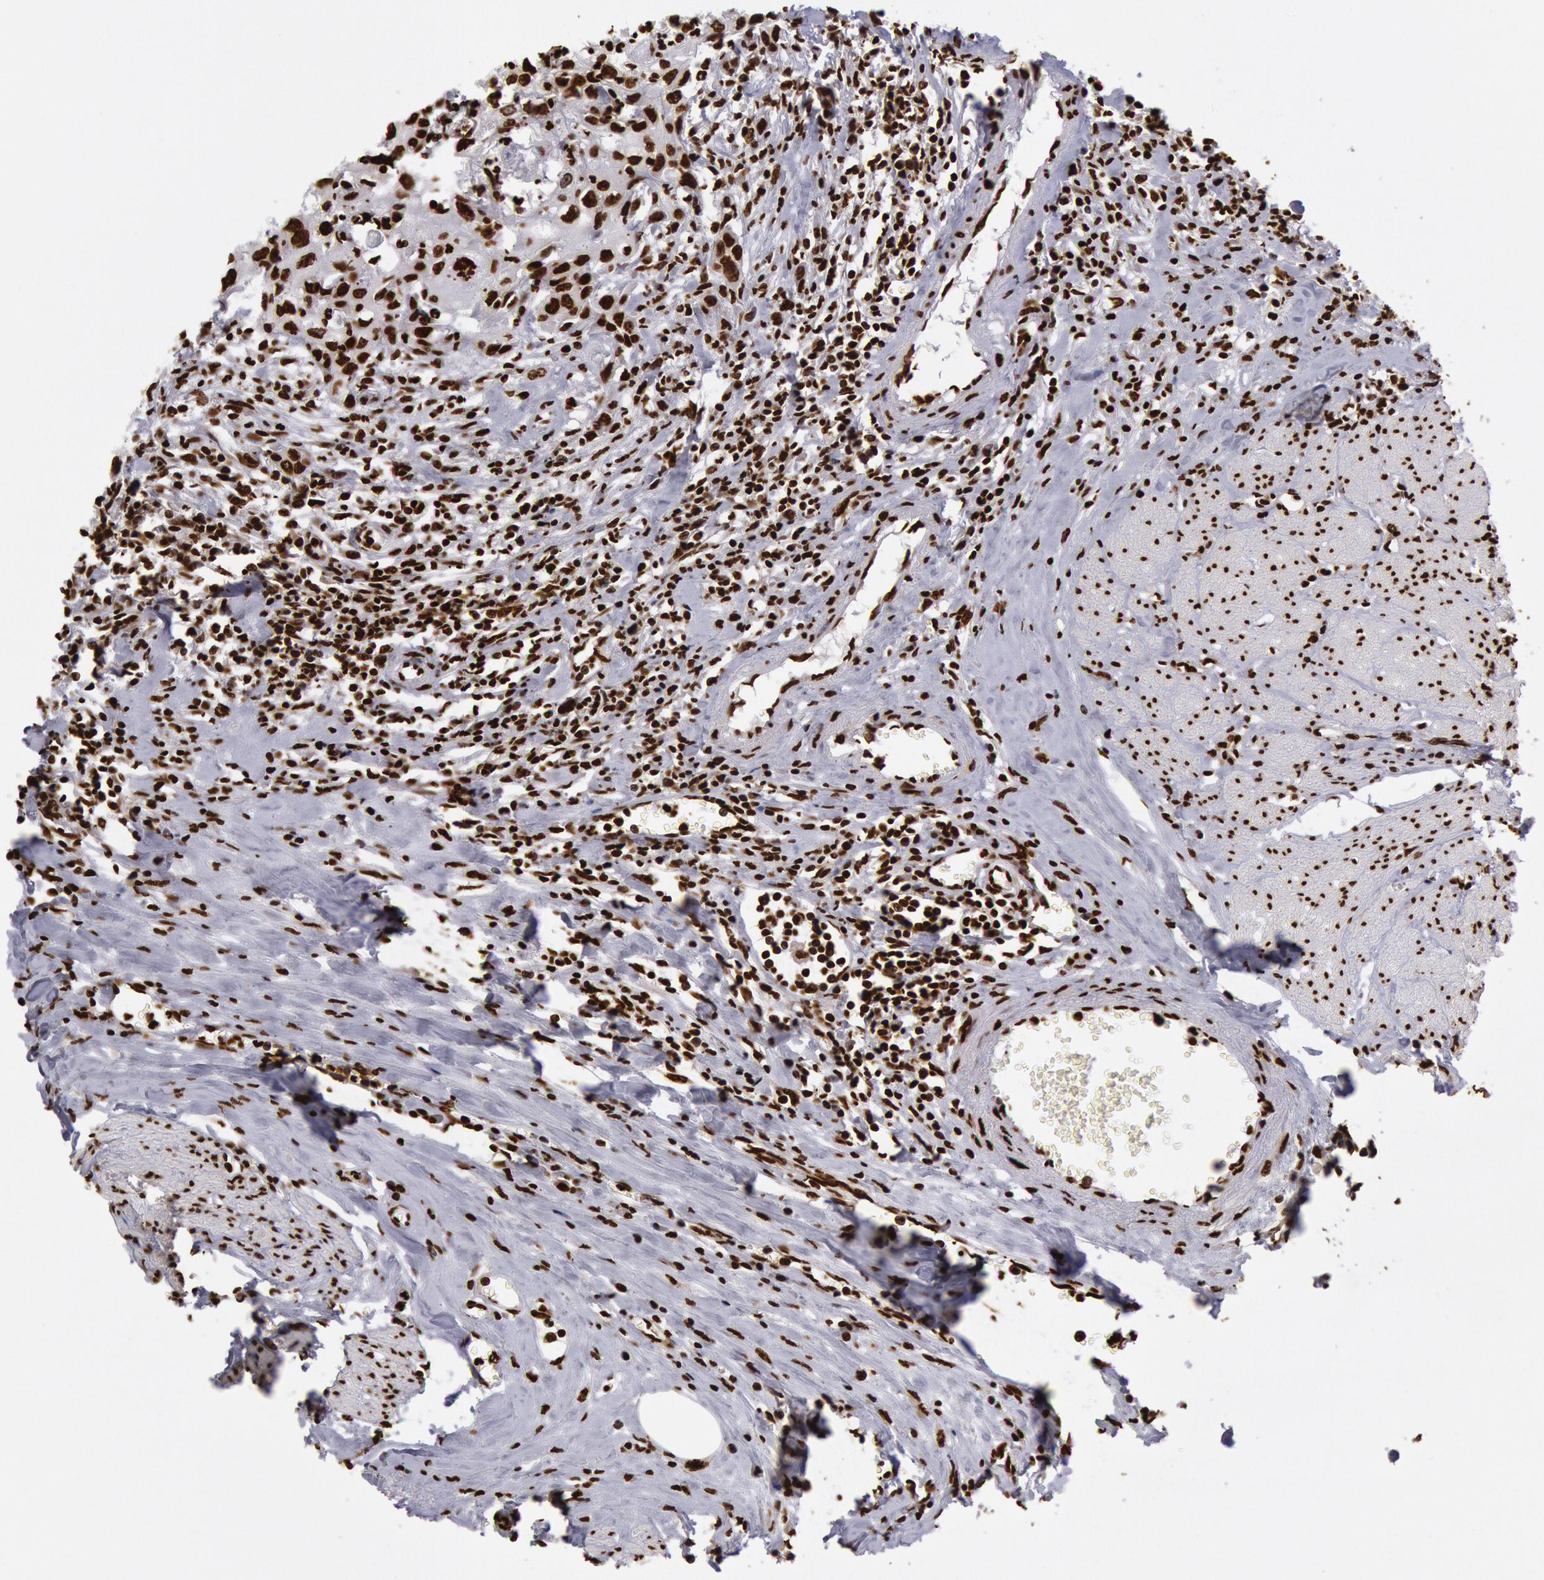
{"staining": {"intensity": "strong", "quantity": ">75%", "location": "nuclear"}, "tissue": "urothelial cancer", "cell_type": "Tumor cells", "image_type": "cancer", "snomed": [{"axis": "morphology", "description": "Urothelial carcinoma, High grade"}, {"axis": "topography", "description": "Urinary bladder"}], "caption": "Immunohistochemistry (IHC) (DAB) staining of human urothelial cancer exhibits strong nuclear protein staining in about >75% of tumor cells.", "gene": "H3-4", "patient": {"sex": "male", "age": 54}}